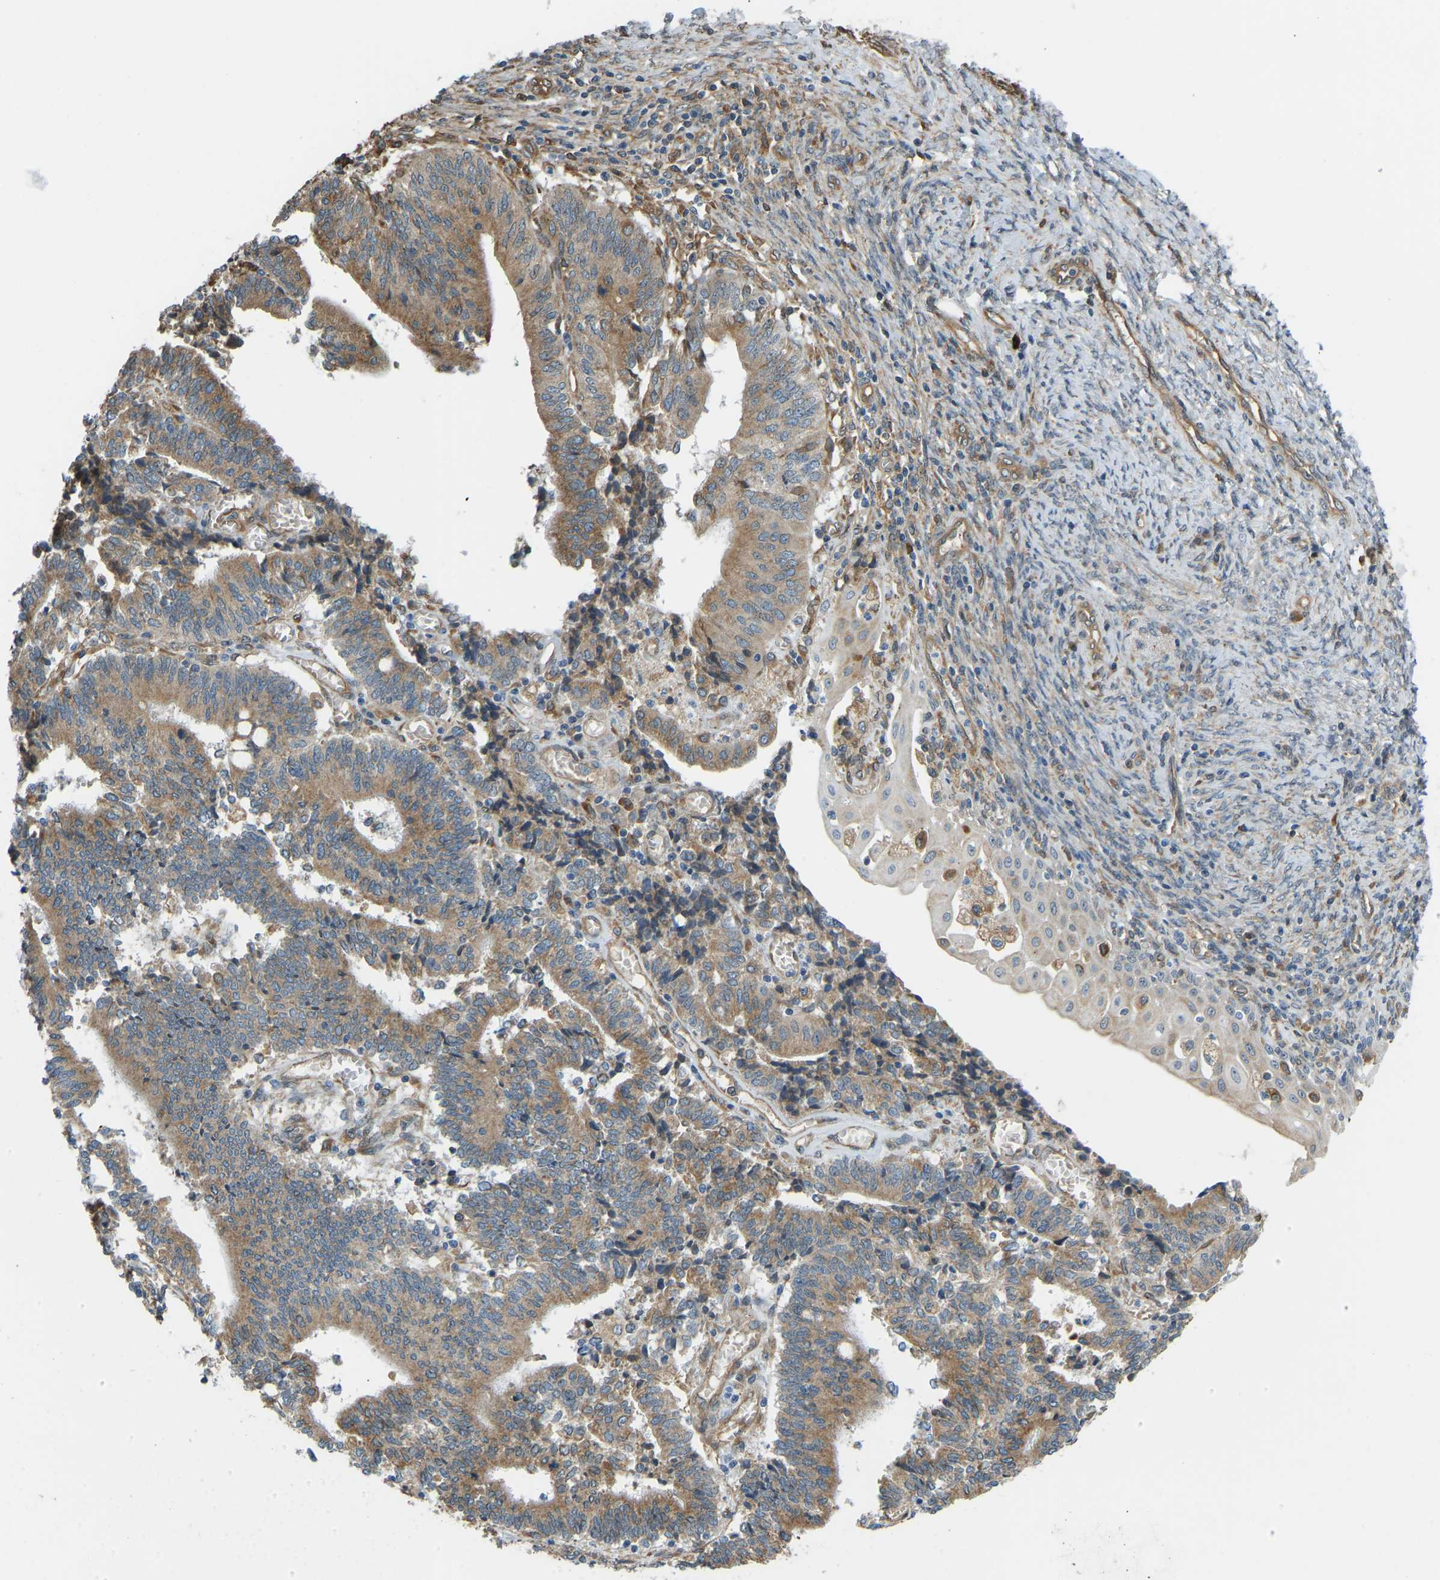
{"staining": {"intensity": "moderate", "quantity": ">75%", "location": "cytoplasmic/membranous"}, "tissue": "cervical cancer", "cell_type": "Tumor cells", "image_type": "cancer", "snomed": [{"axis": "morphology", "description": "Adenocarcinoma, NOS"}, {"axis": "topography", "description": "Cervix"}], "caption": "Adenocarcinoma (cervical) stained with a protein marker reveals moderate staining in tumor cells.", "gene": "OS9", "patient": {"sex": "female", "age": 44}}